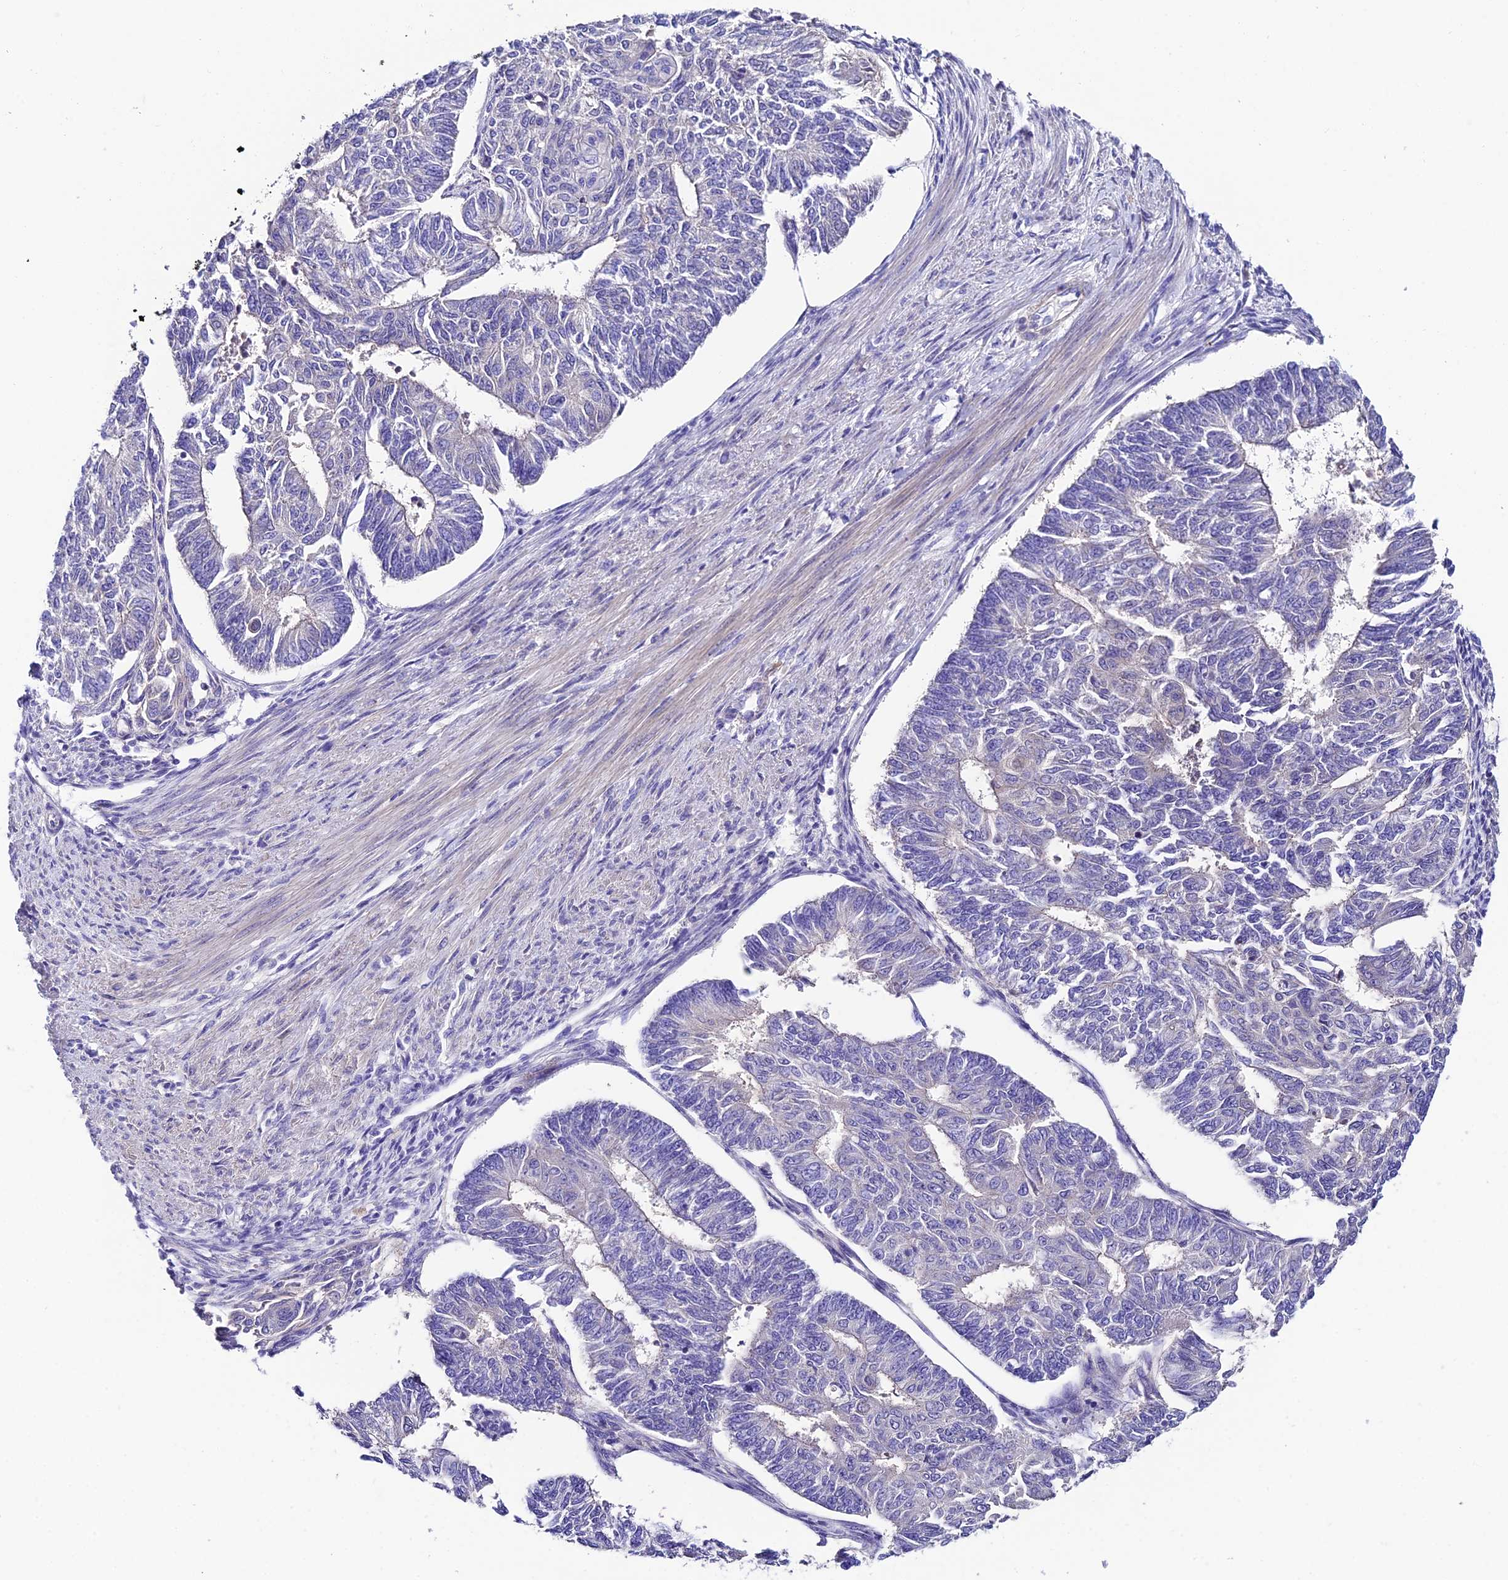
{"staining": {"intensity": "negative", "quantity": "none", "location": "none"}, "tissue": "endometrial cancer", "cell_type": "Tumor cells", "image_type": "cancer", "snomed": [{"axis": "morphology", "description": "Adenocarcinoma, NOS"}, {"axis": "topography", "description": "Endometrium"}], "caption": "This photomicrograph is of endometrial cancer (adenocarcinoma) stained with immunohistochemistry (IHC) to label a protein in brown with the nuclei are counter-stained blue. There is no expression in tumor cells.", "gene": "DUSP29", "patient": {"sex": "female", "age": 32}}